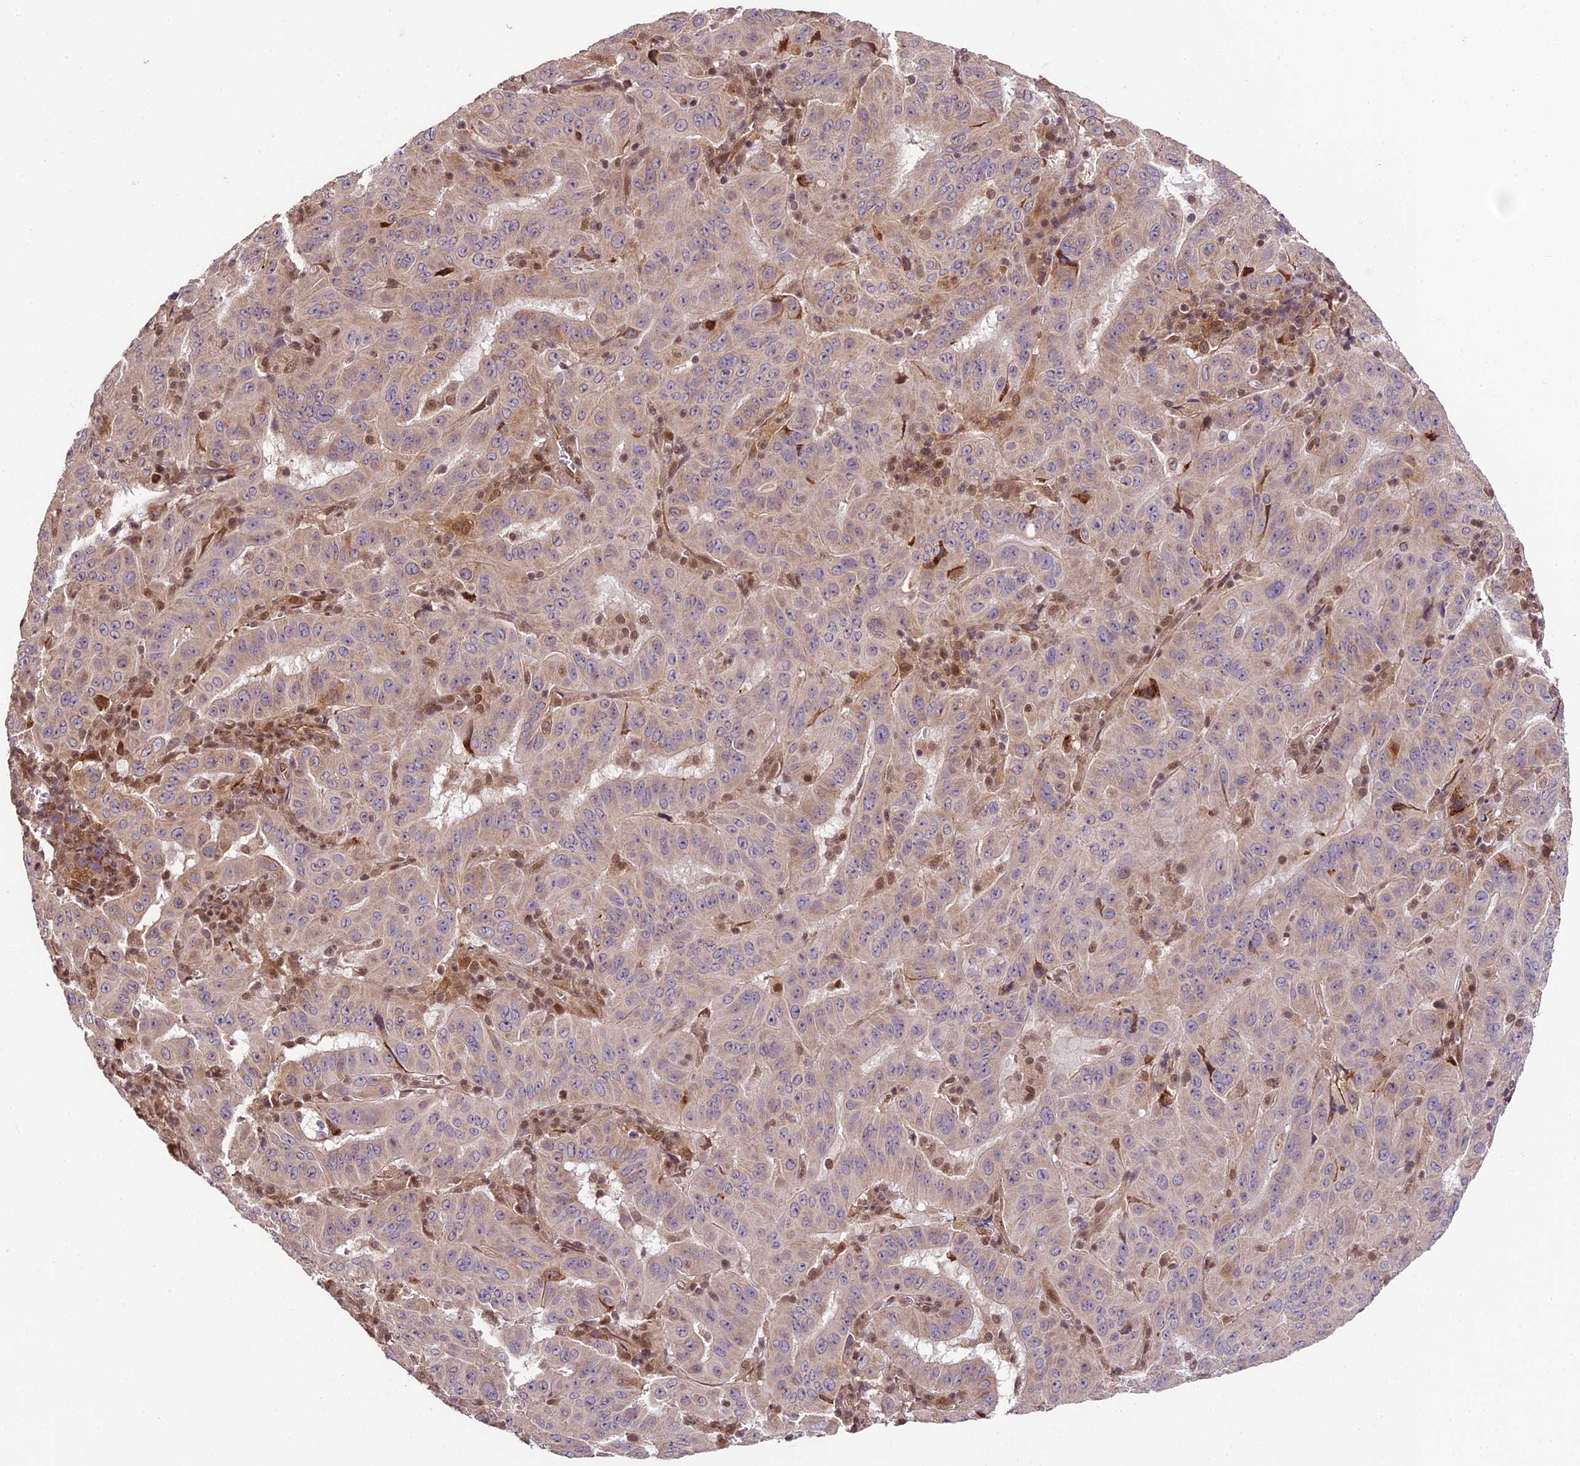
{"staining": {"intensity": "weak", "quantity": "<25%", "location": "cytoplasmic/membranous"}, "tissue": "pancreatic cancer", "cell_type": "Tumor cells", "image_type": "cancer", "snomed": [{"axis": "morphology", "description": "Adenocarcinoma, NOS"}, {"axis": "topography", "description": "Pancreas"}], "caption": "Tumor cells are negative for brown protein staining in pancreatic cancer.", "gene": "TRIM22", "patient": {"sex": "male", "age": 63}}